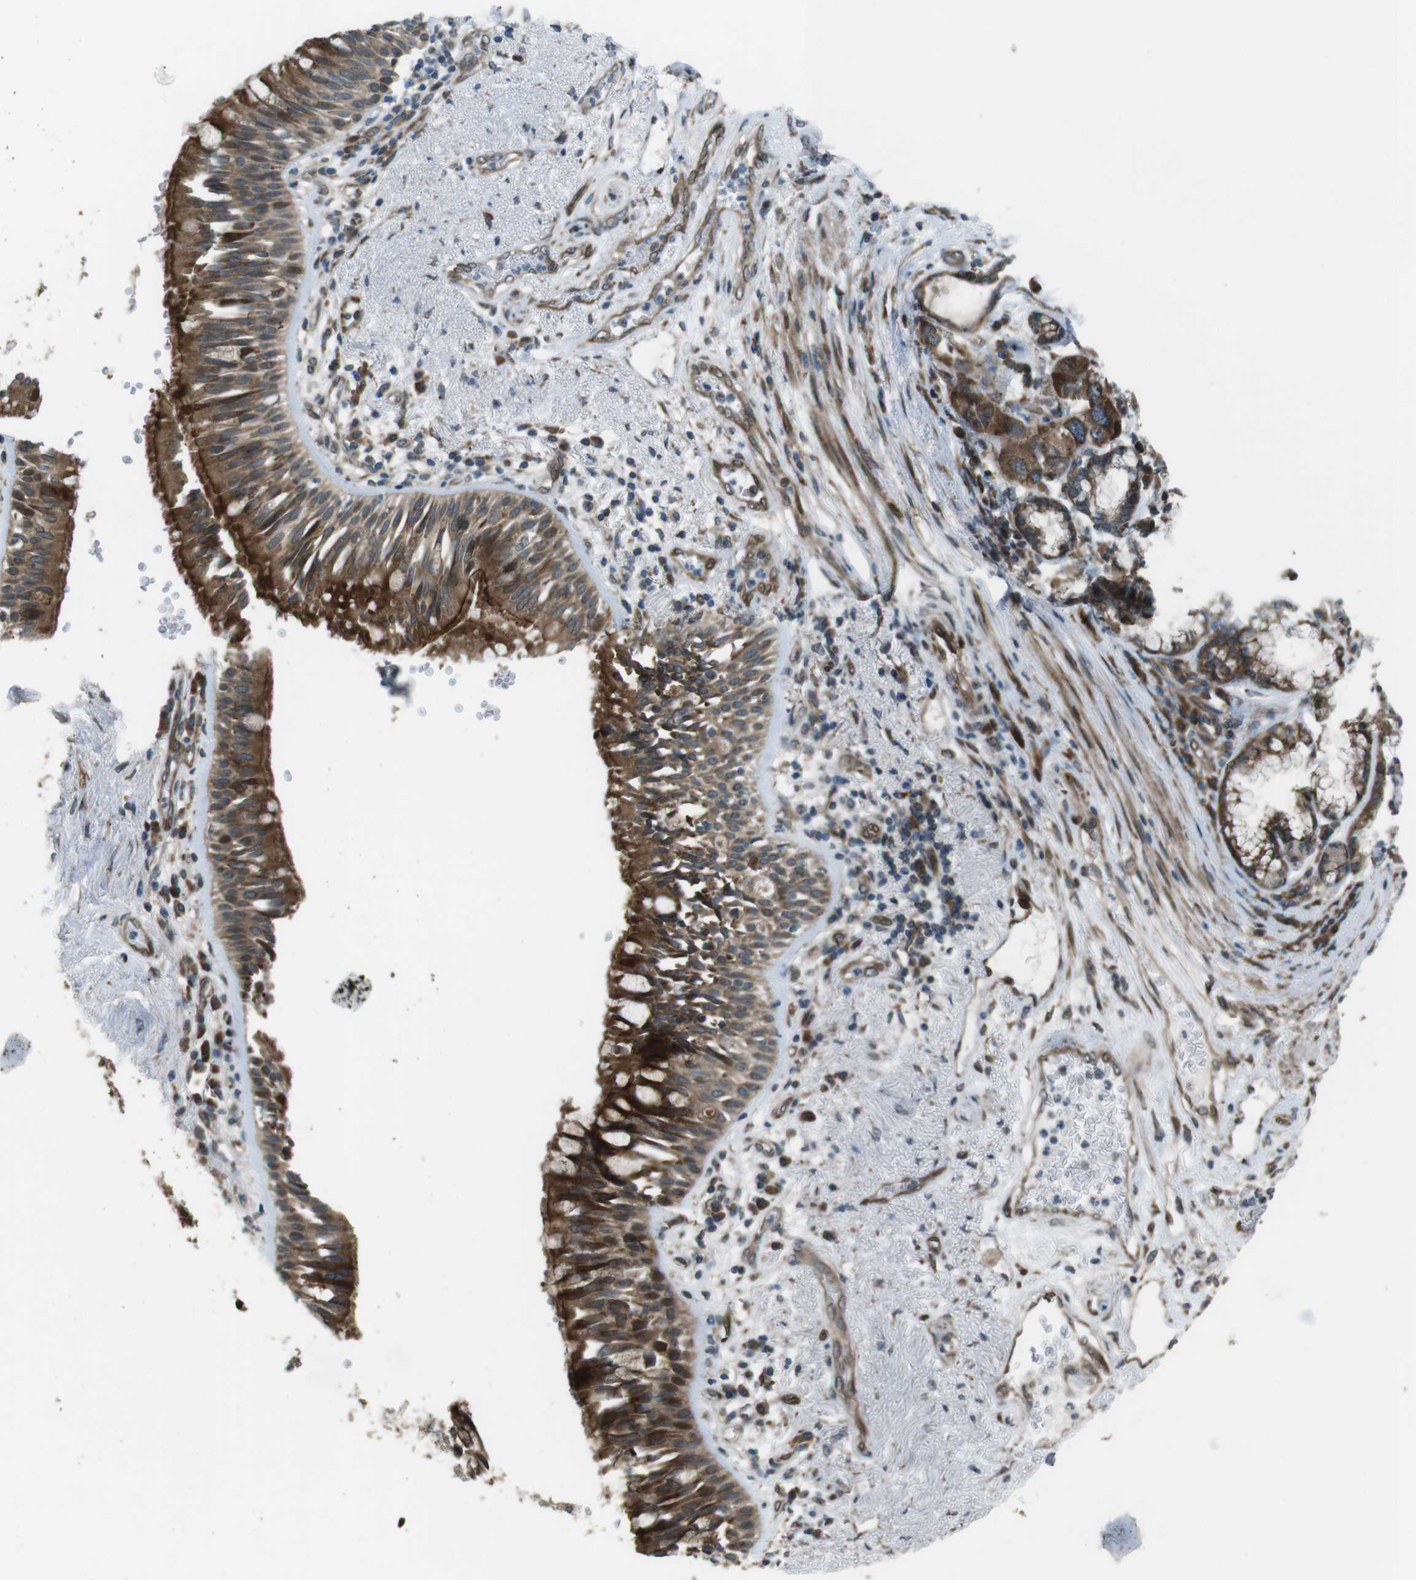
{"staining": {"intensity": "strong", "quantity": ">75%", "location": "cytoplasmic/membranous"}, "tissue": "bronchus", "cell_type": "Respiratory epithelial cells", "image_type": "normal", "snomed": [{"axis": "morphology", "description": "Normal tissue, NOS"}, {"axis": "morphology", "description": "Adenocarcinoma, NOS"}, {"axis": "morphology", "description": "Adenocarcinoma, metastatic, NOS"}, {"axis": "topography", "description": "Lymph node"}, {"axis": "topography", "description": "Bronchus"}, {"axis": "topography", "description": "Lung"}], "caption": "Immunohistochemistry (IHC) of unremarkable human bronchus exhibits high levels of strong cytoplasmic/membranous positivity in approximately >75% of respiratory epithelial cells. Using DAB (brown) and hematoxylin (blue) stains, captured at high magnification using brightfield microscopy.", "gene": "ZNF330", "patient": {"sex": "female", "age": 54}}